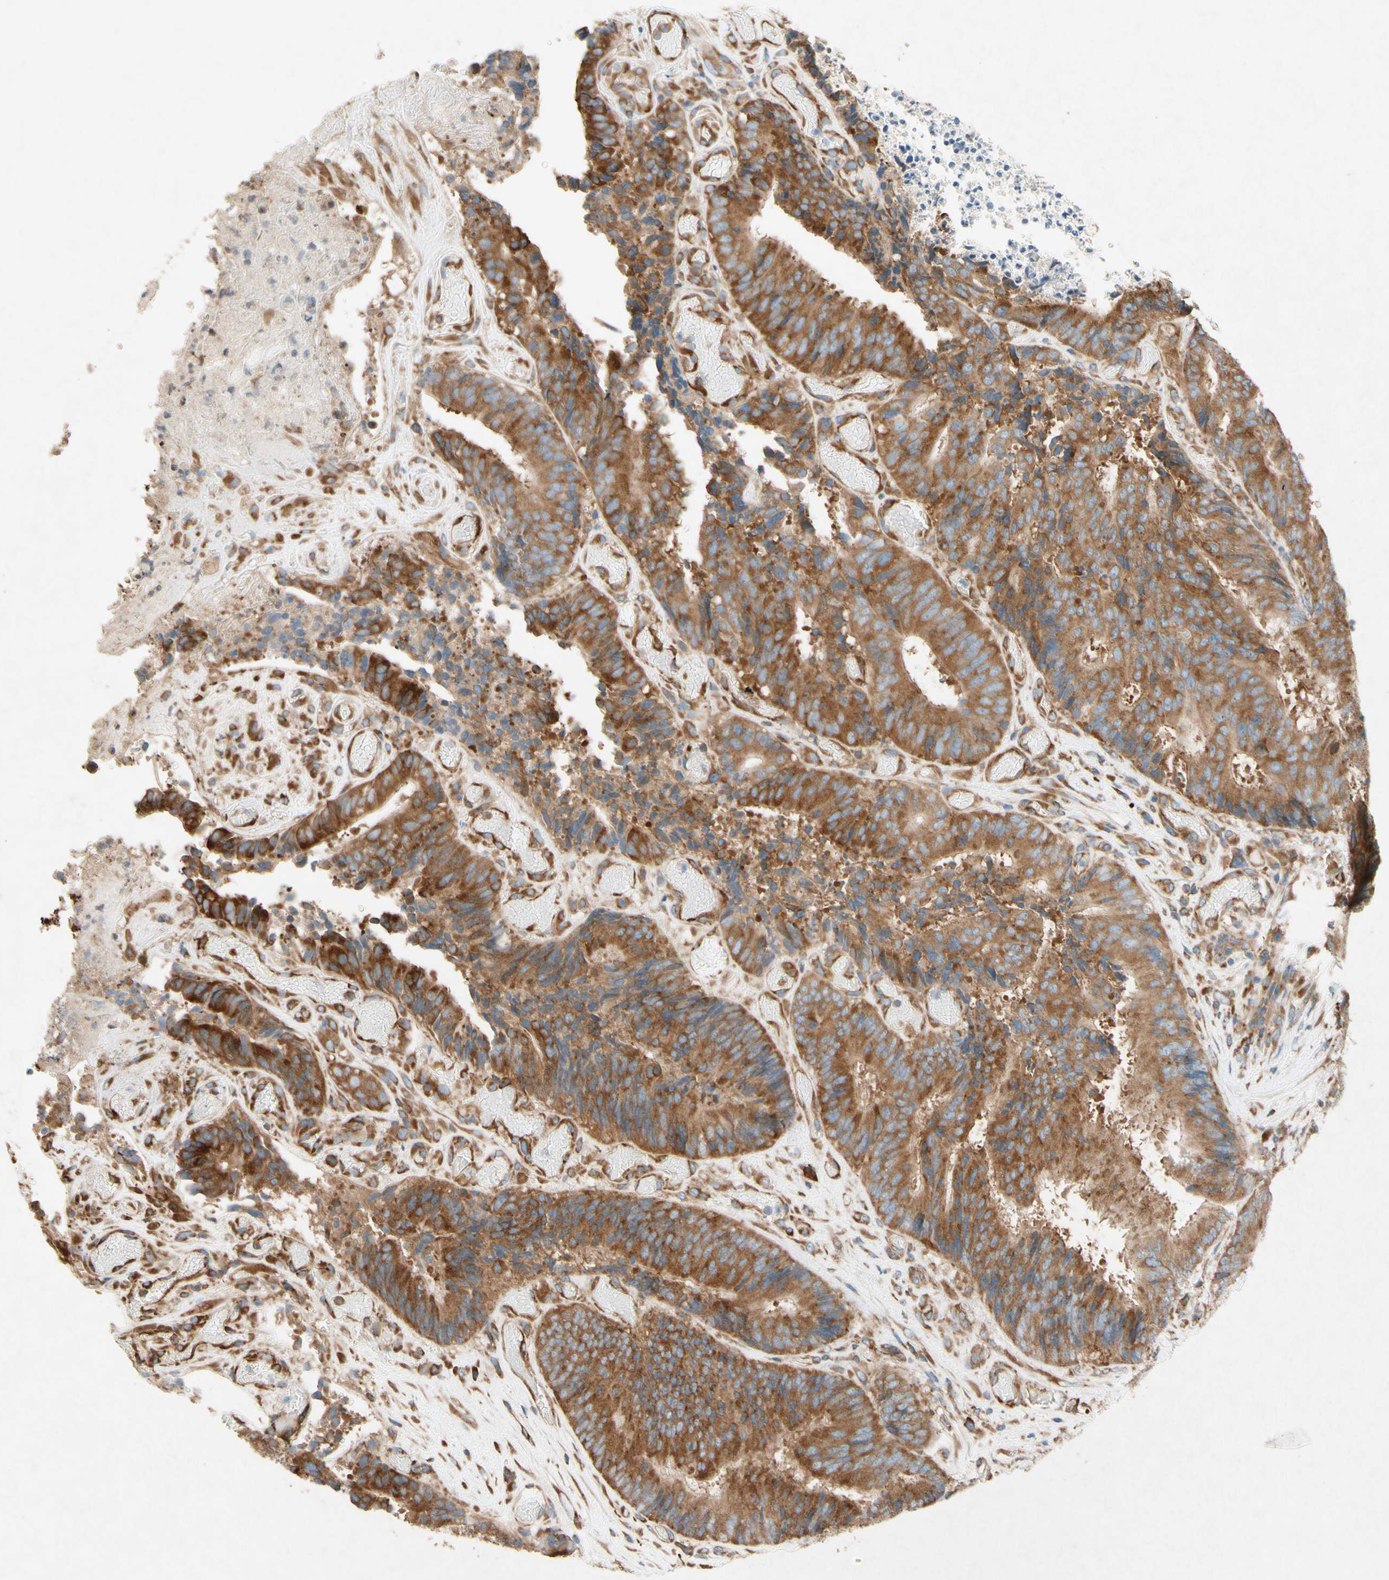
{"staining": {"intensity": "moderate", "quantity": ">75%", "location": "cytoplasmic/membranous"}, "tissue": "colorectal cancer", "cell_type": "Tumor cells", "image_type": "cancer", "snomed": [{"axis": "morphology", "description": "Adenocarcinoma, NOS"}, {"axis": "topography", "description": "Rectum"}], "caption": "Brown immunohistochemical staining in human colorectal adenocarcinoma demonstrates moderate cytoplasmic/membranous expression in about >75% of tumor cells.", "gene": "PABPC1", "patient": {"sex": "male", "age": 72}}